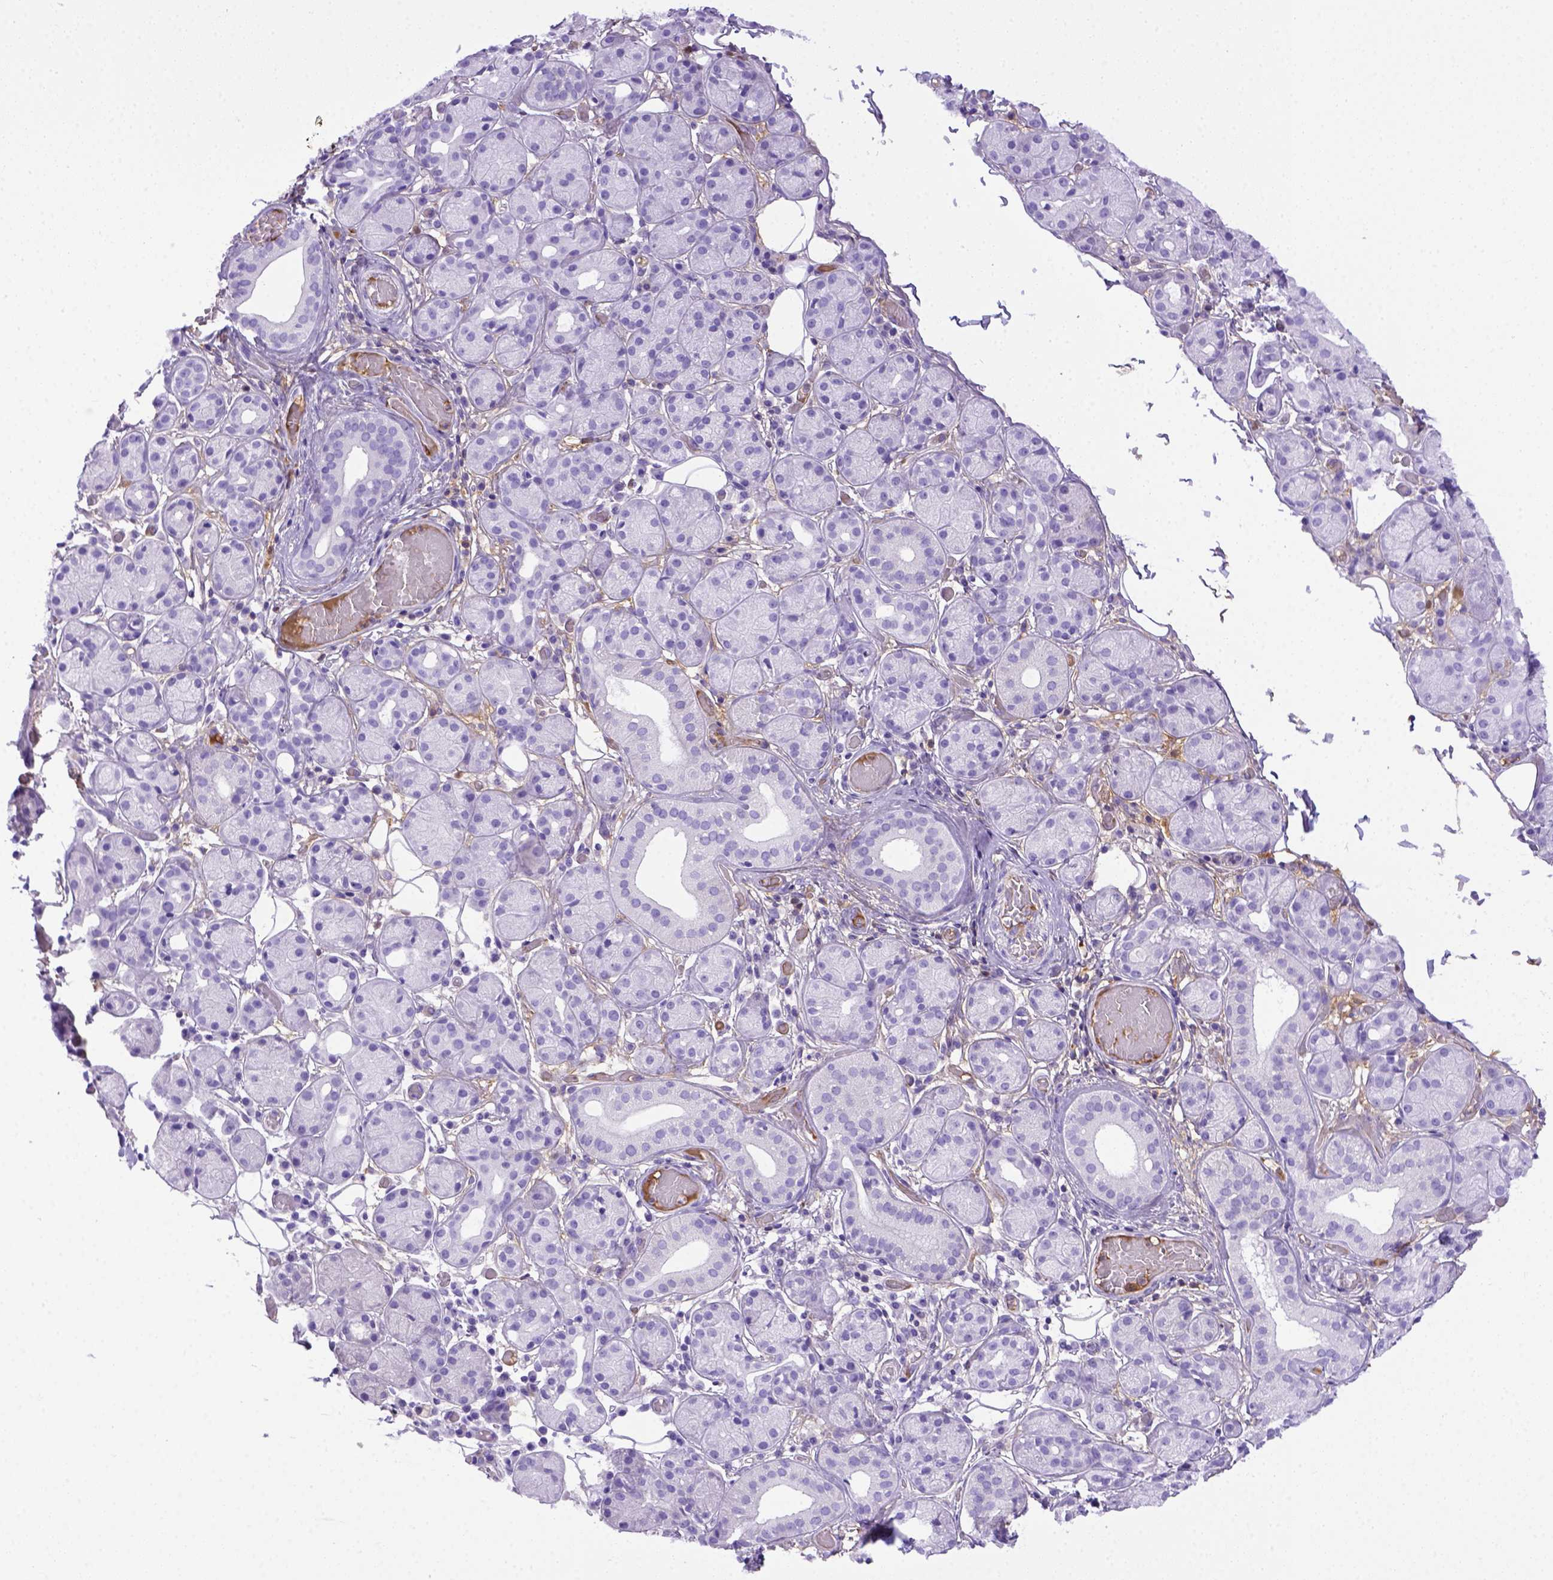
{"staining": {"intensity": "negative", "quantity": "none", "location": "none"}, "tissue": "salivary gland", "cell_type": "Glandular cells", "image_type": "normal", "snomed": [{"axis": "morphology", "description": "Normal tissue, NOS"}, {"axis": "topography", "description": "Salivary gland"}, {"axis": "topography", "description": "Peripheral nerve tissue"}], "caption": "Micrograph shows no protein positivity in glandular cells of unremarkable salivary gland. (Brightfield microscopy of DAB (3,3'-diaminobenzidine) immunohistochemistry (IHC) at high magnification).", "gene": "ITIH4", "patient": {"sex": "male", "age": 71}}